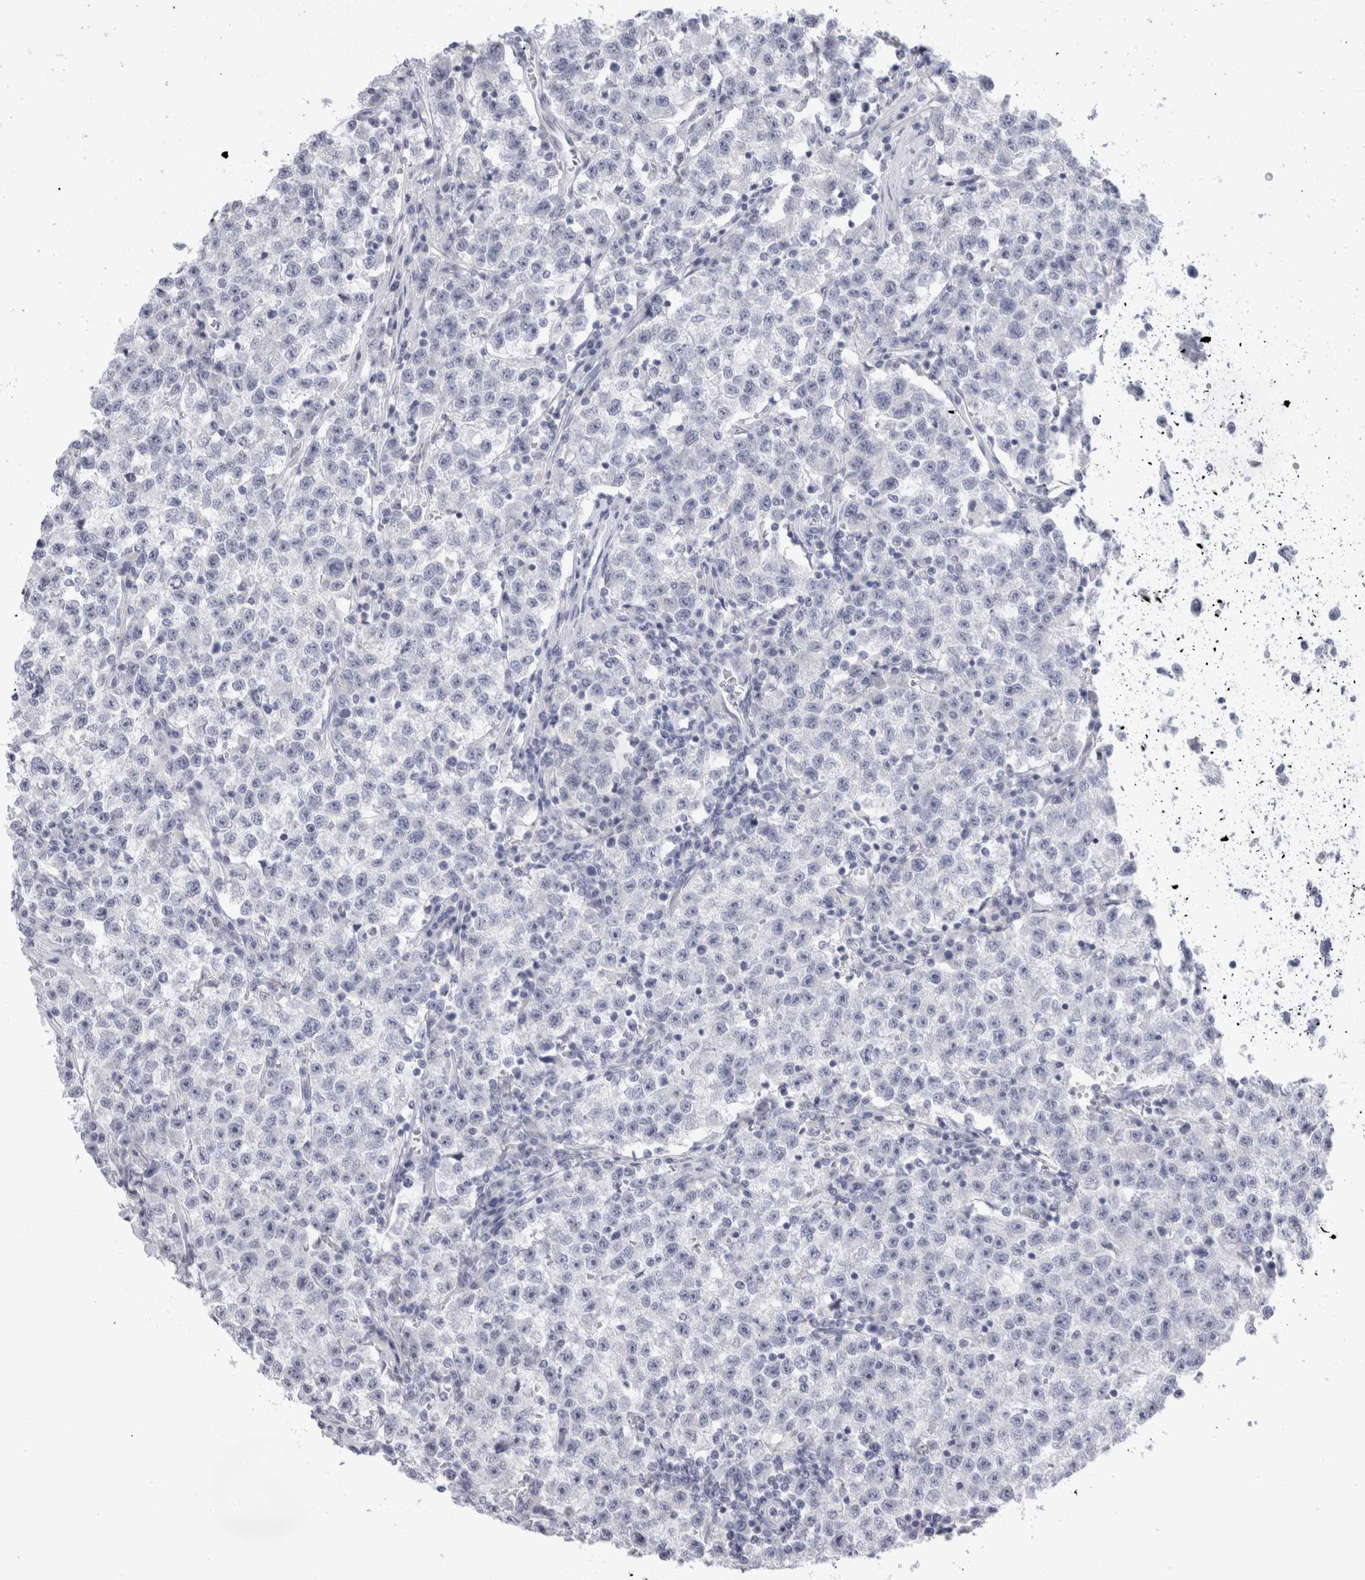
{"staining": {"intensity": "negative", "quantity": "none", "location": "none"}, "tissue": "testis cancer", "cell_type": "Tumor cells", "image_type": "cancer", "snomed": [{"axis": "morphology", "description": "Seminoma, NOS"}, {"axis": "topography", "description": "Testis"}], "caption": "Immunohistochemical staining of seminoma (testis) displays no significant expression in tumor cells.", "gene": "MUC15", "patient": {"sex": "male", "age": 22}}